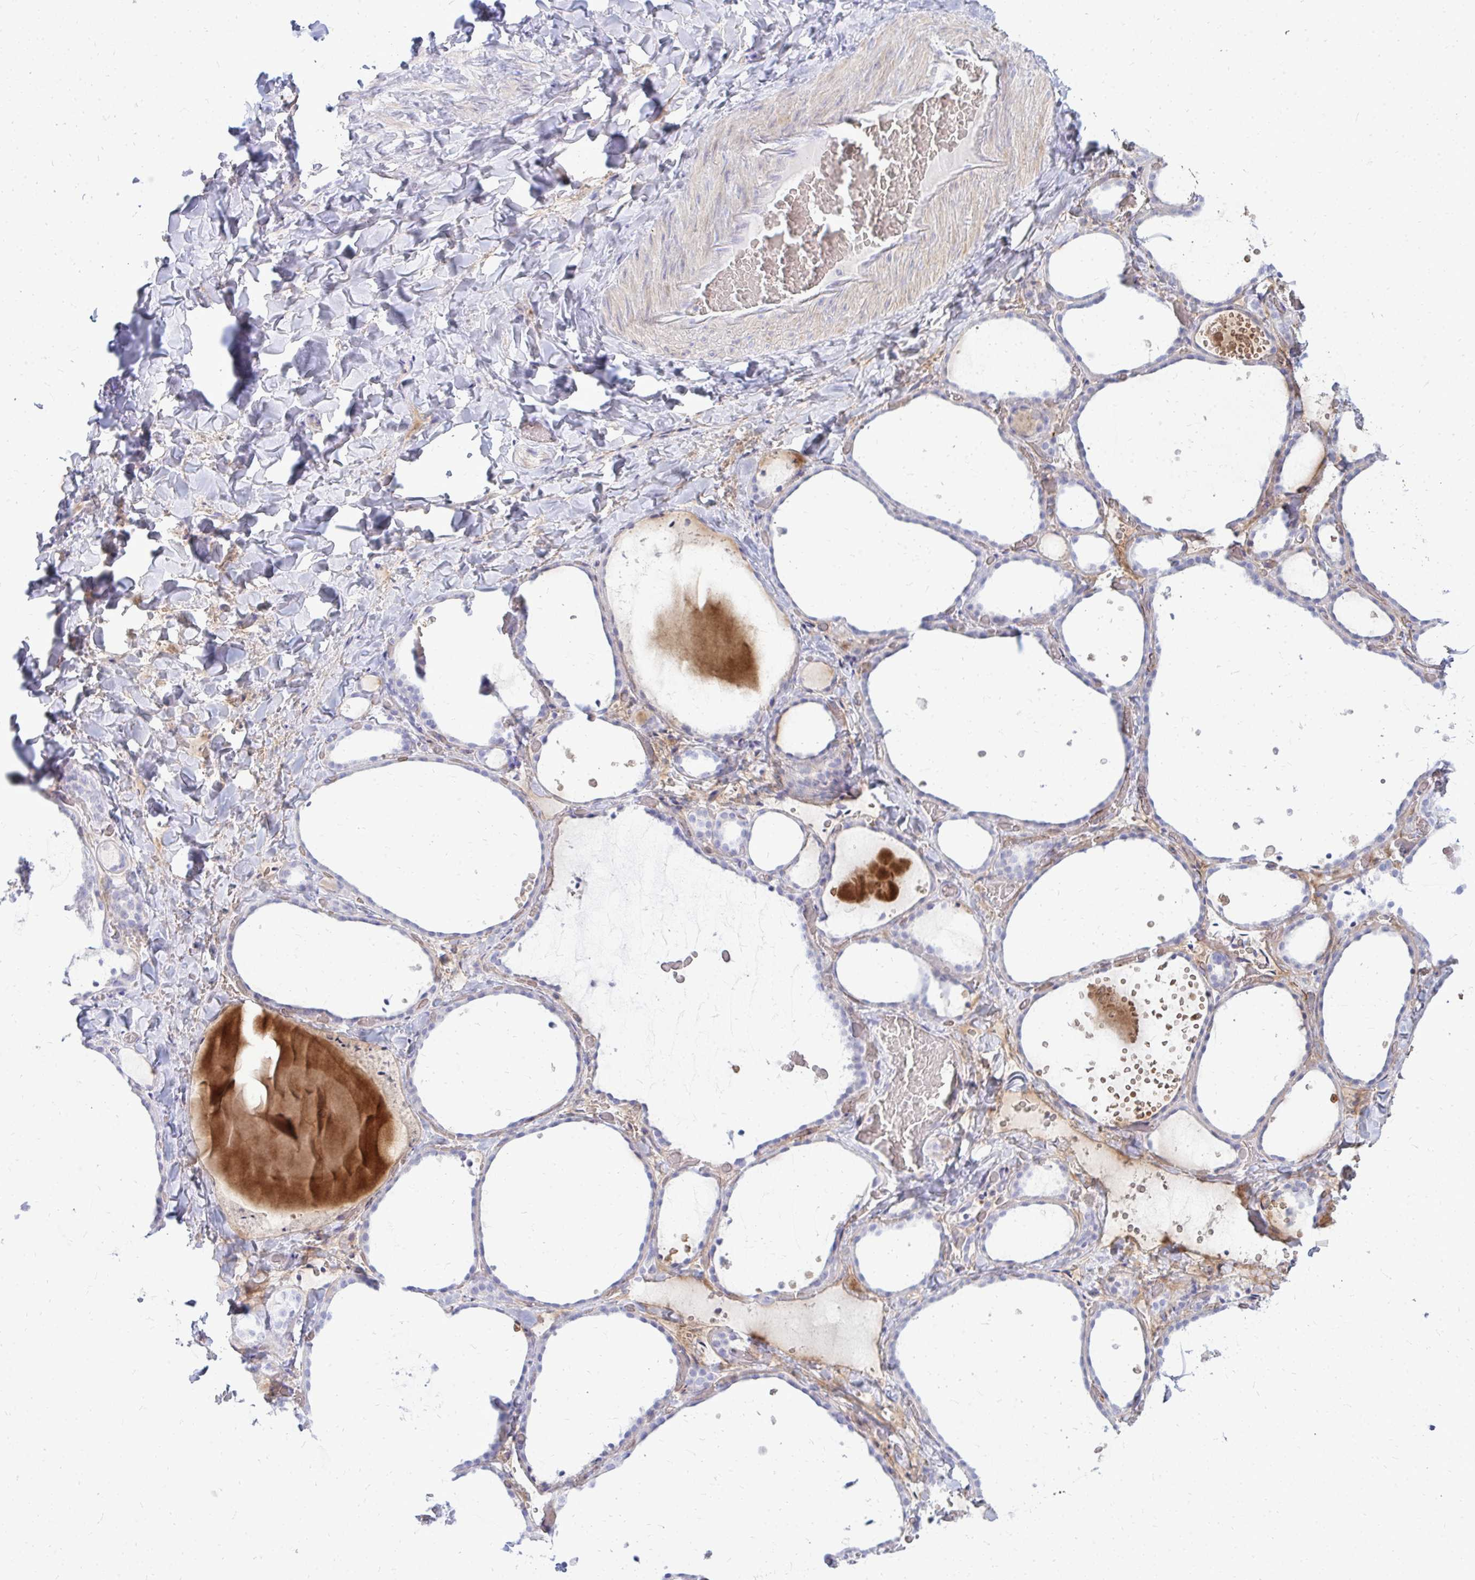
{"staining": {"intensity": "negative", "quantity": "none", "location": "none"}, "tissue": "thyroid gland", "cell_type": "Glandular cells", "image_type": "normal", "snomed": [{"axis": "morphology", "description": "Normal tissue, NOS"}, {"axis": "topography", "description": "Thyroid gland"}], "caption": "An immunohistochemistry photomicrograph of unremarkable thyroid gland is shown. There is no staining in glandular cells of thyroid gland. The staining was performed using DAB (3,3'-diaminobenzidine) to visualize the protein expression in brown, while the nuclei were stained in blue with hematoxylin (Magnification: 20x).", "gene": "TSPEAR", "patient": {"sex": "female", "age": 36}}